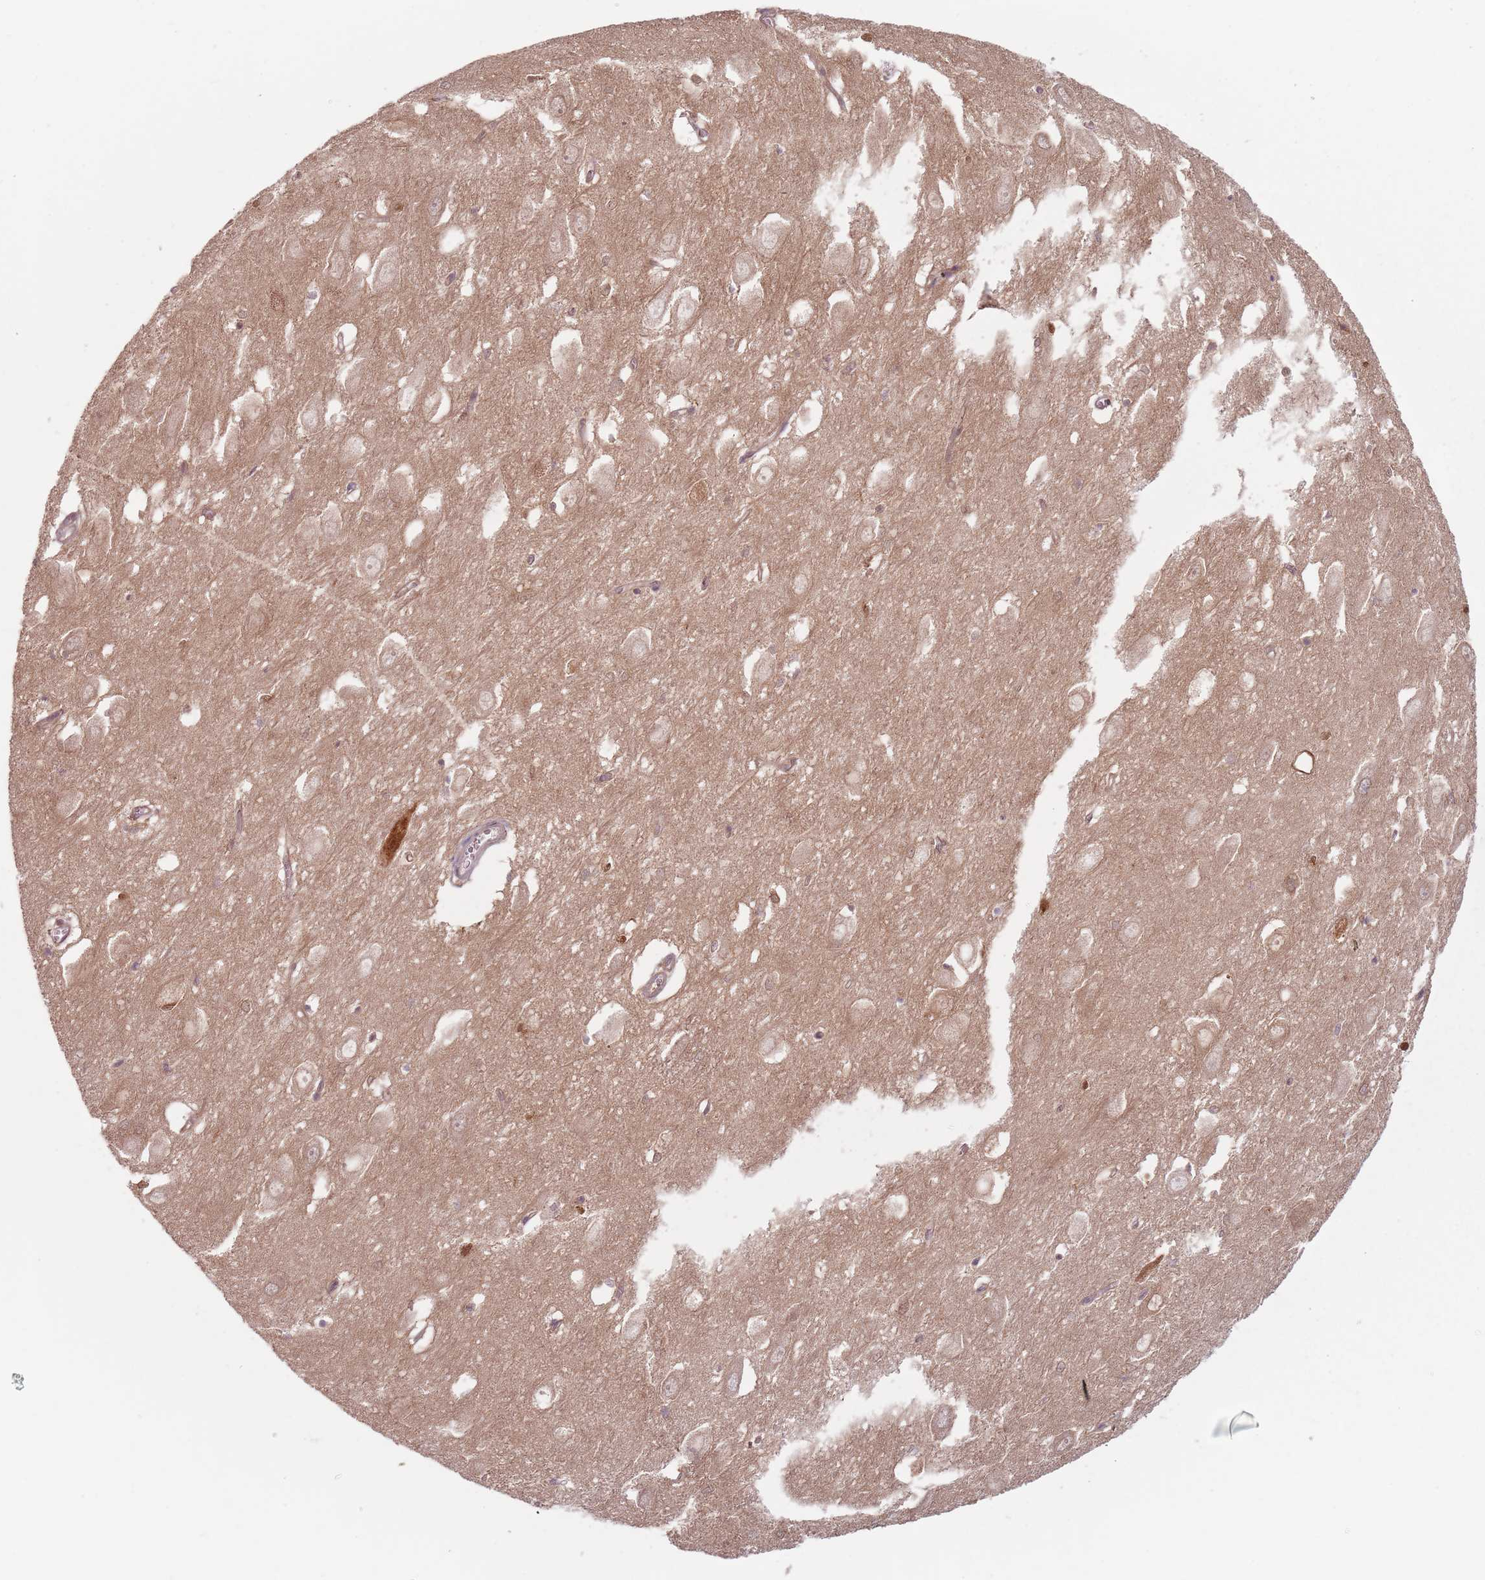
{"staining": {"intensity": "moderate", "quantity": "<25%", "location": "cytoplasmic/membranous,nuclear"}, "tissue": "hippocampus", "cell_type": "Glial cells", "image_type": "normal", "snomed": [{"axis": "morphology", "description": "Normal tissue, NOS"}, {"axis": "topography", "description": "Hippocampus"}], "caption": "A low amount of moderate cytoplasmic/membranous,nuclear positivity is appreciated in about <25% of glial cells in benign hippocampus. The staining was performed using DAB (3,3'-diaminobenzidine) to visualize the protein expression in brown, while the nuclei were stained in blue with hematoxylin (Magnification: 20x).", "gene": "NAXE", "patient": {"sex": "female", "age": 64}}